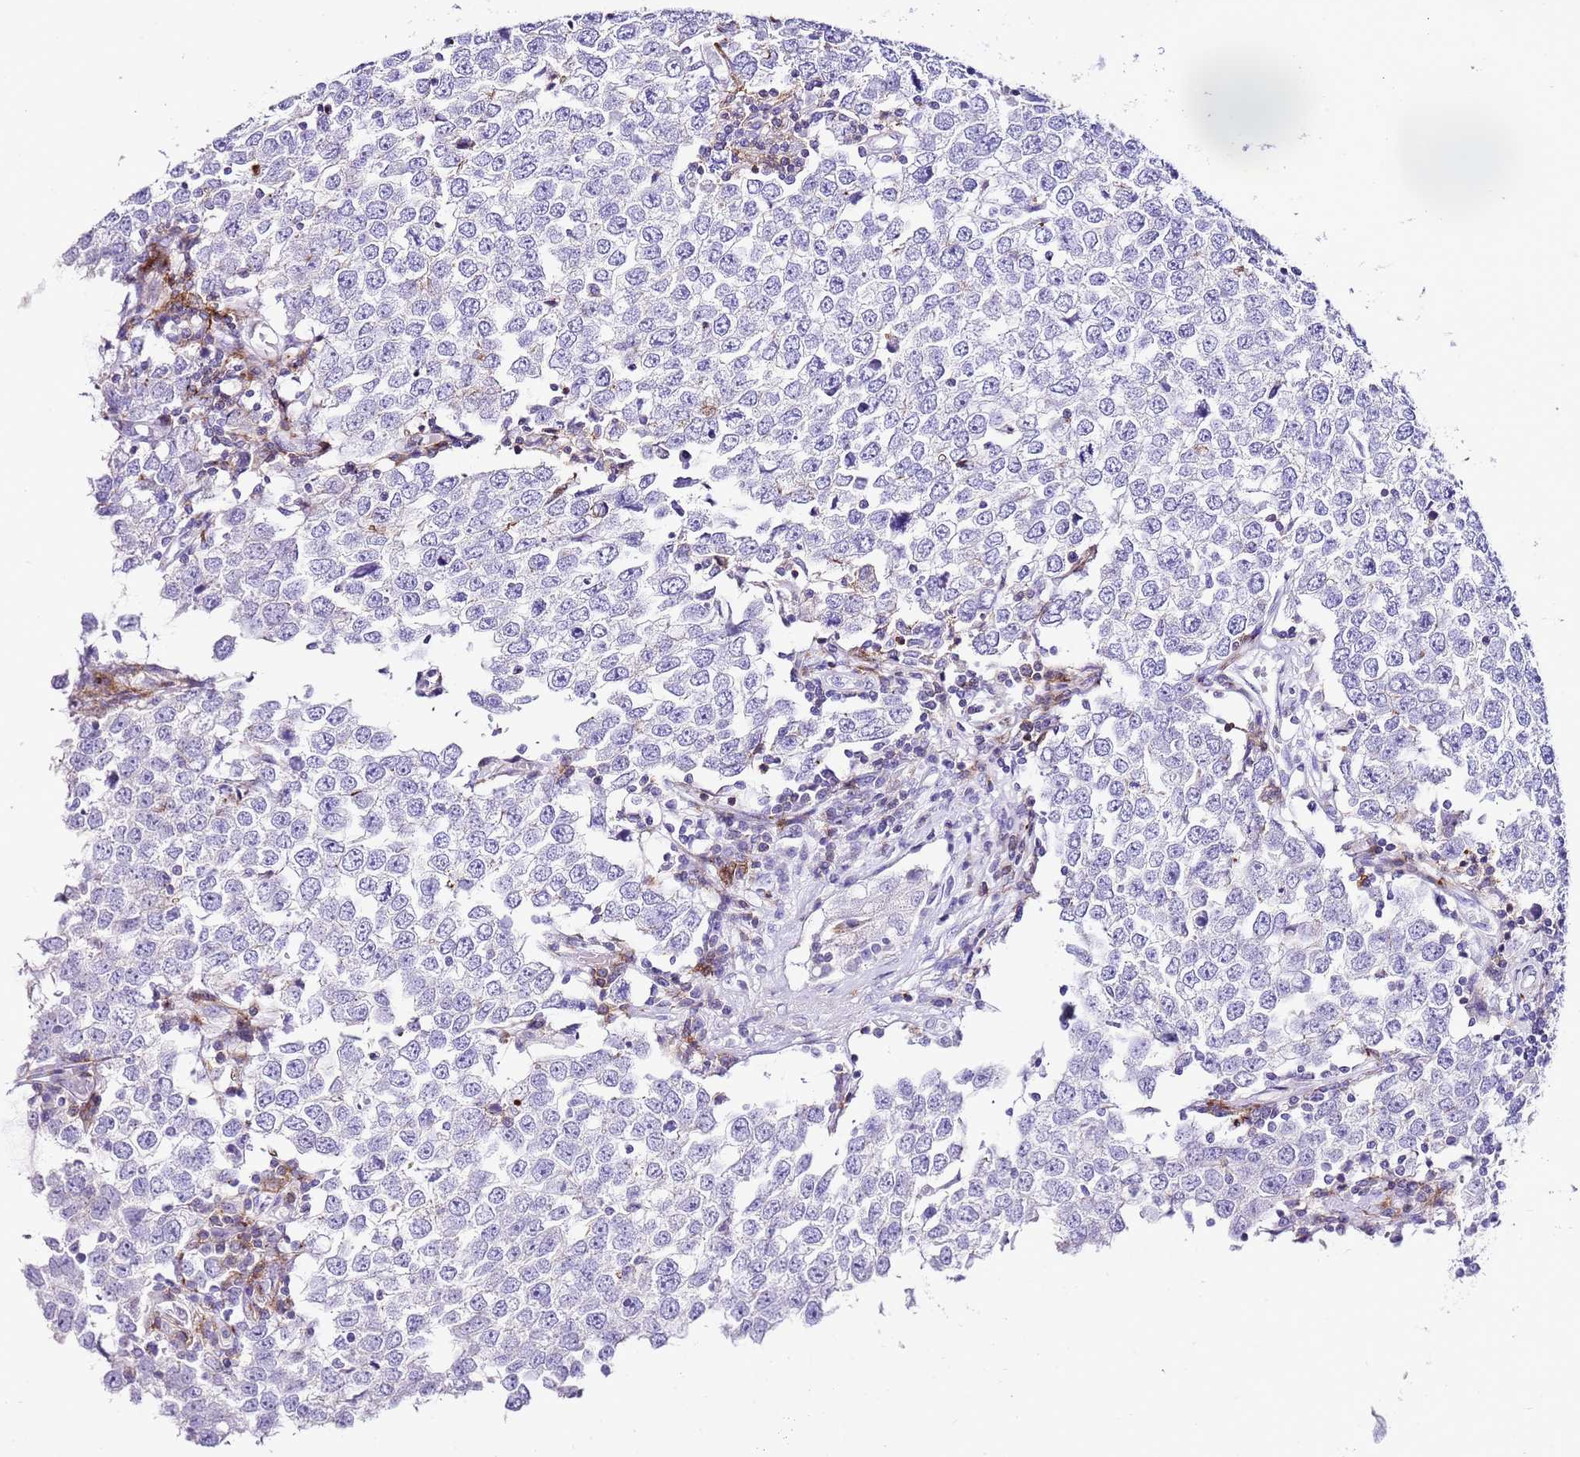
{"staining": {"intensity": "negative", "quantity": "none", "location": "none"}, "tissue": "testis cancer", "cell_type": "Tumor cells", "image_type": "cancer", "snomed": [{"axis": "morphology", "description": "Seminoma, NOS"}, {"axis": "morphology", "description": "Carcinoma, Embryonal, NOS"}, {"axis": "topography", "description": "Testis"}], "caption": "IHC image of neoplastic tissue: testis embryonal carcinoma stained with DAB displays no significant protein expression in tumor cells.", "gene": "ALDH3A1", "patient": {"sex": "male", "age": 28}}